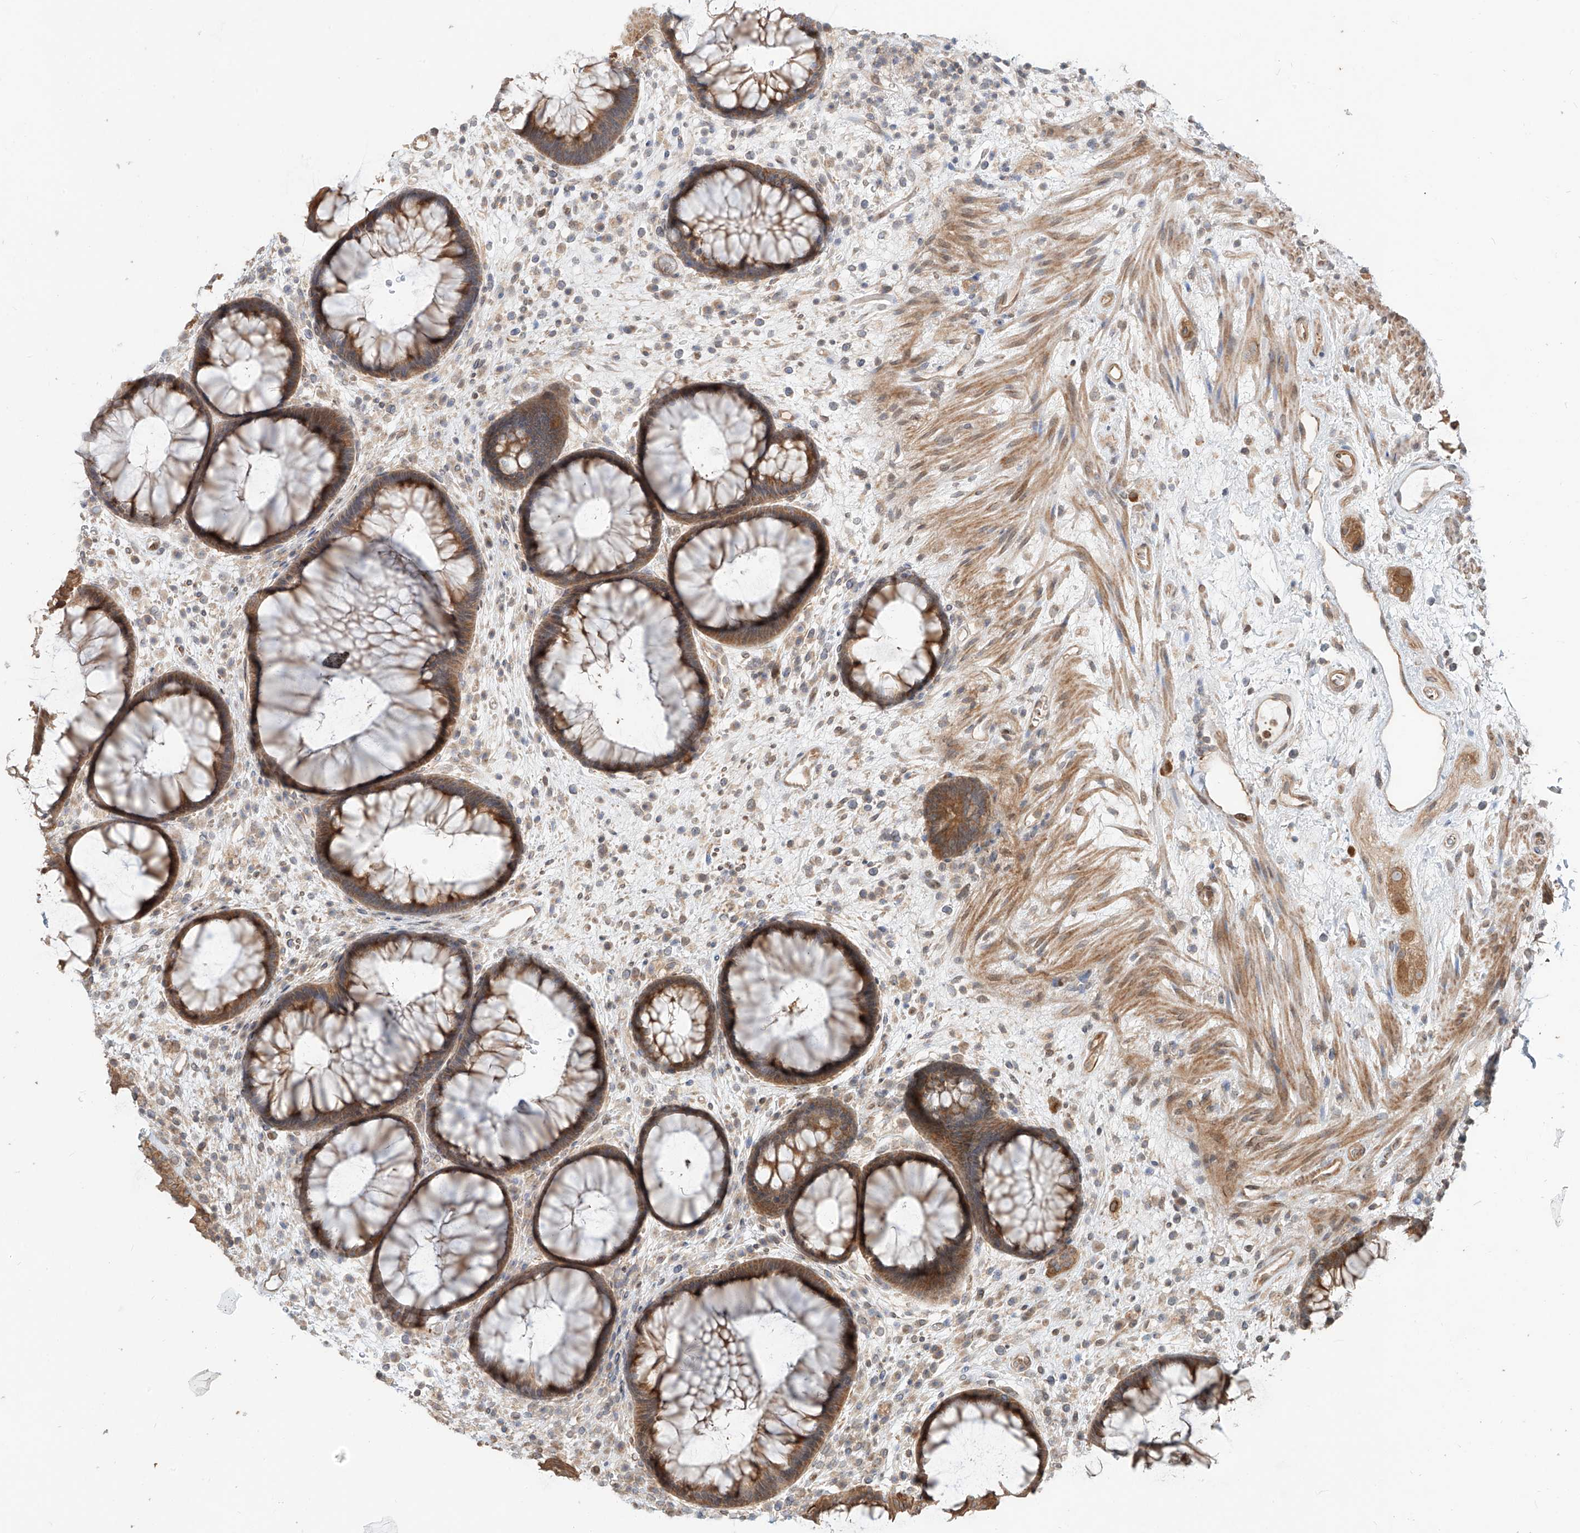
{"staining": {"intensity": "moderate", "quantity": ">75%", "location": "cytoplasmic/membranous"}, "tissue": "rectum", "cell_type": "Glandular cells", "image_type": "normal", "snomed": [{"axis": "morphology", "description": "Normal tissue, NOS"}, {"axis": "topography", "description": "Rectum"}], "caption": "Moderate cytoplasmic/membranous staining for a protein is present in about >75% of glandular cells of benign rectum using IHC.", "gene": "CEP162", "patient": {"sex": "male", "age": 51}}